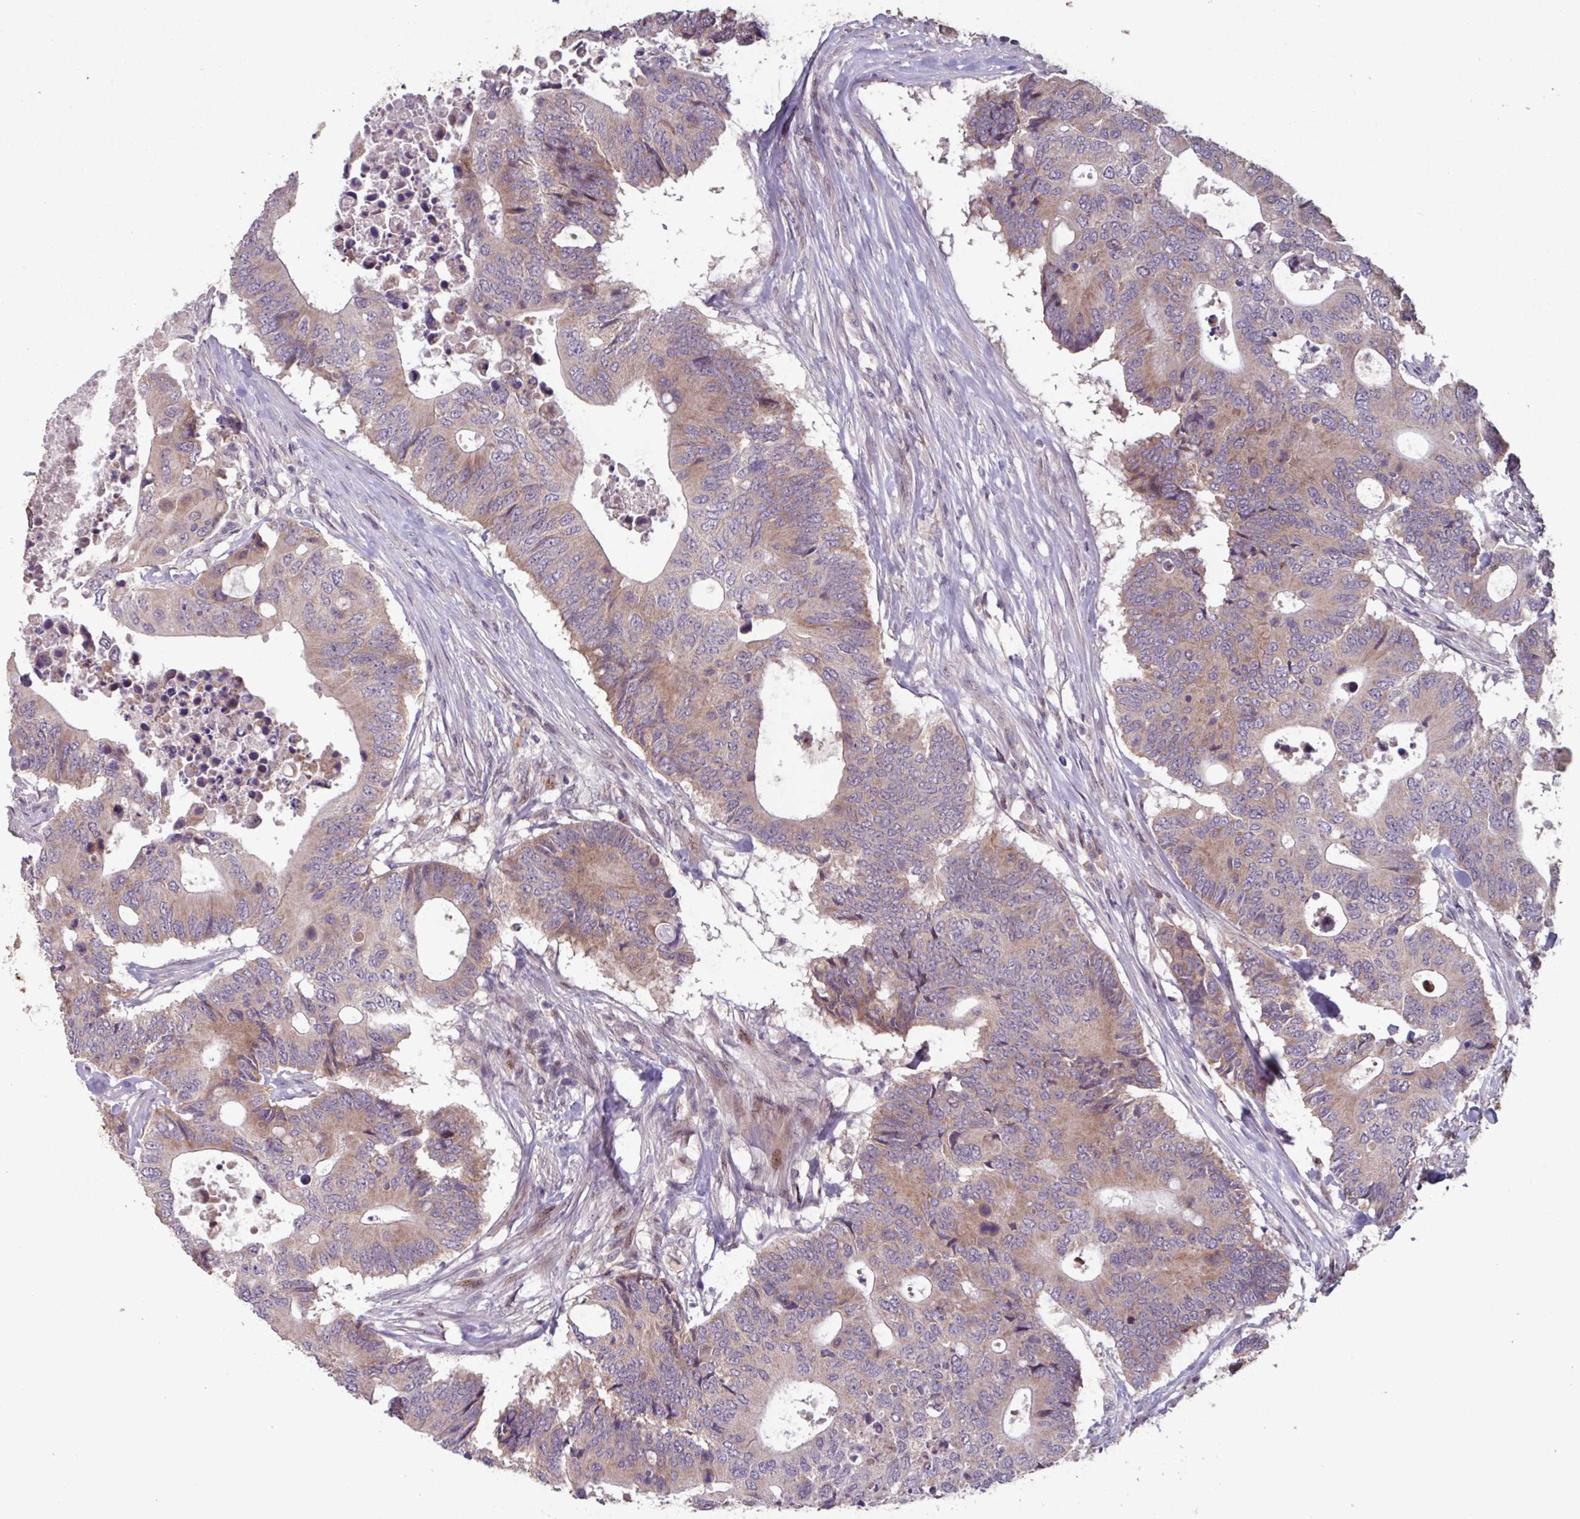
{"staining": {"intensity": "moderate", "quantity": "25%-75%", "location": "cytoplasmic/membranous"}, "tissue": "colorectal cancer", "cell_type": "Tumor cells", "image_type": "cancer", "snomed": [{"axis": "morphology", "description": "Adenocarcinoma, NOS"}, {"axis": "topography", "description": "Colon"}], "caption": "DAB immunohistochemical staining of human colorectal adenocarcinoma displays moderate cytoplasmic/membranous protein staining in about 25%-75% of tumor cells. The protein is shown in brown color, while the nuclei are stained blue.", "gene": "TMEM88", "patient": {"sex": "male", "age": 71}}